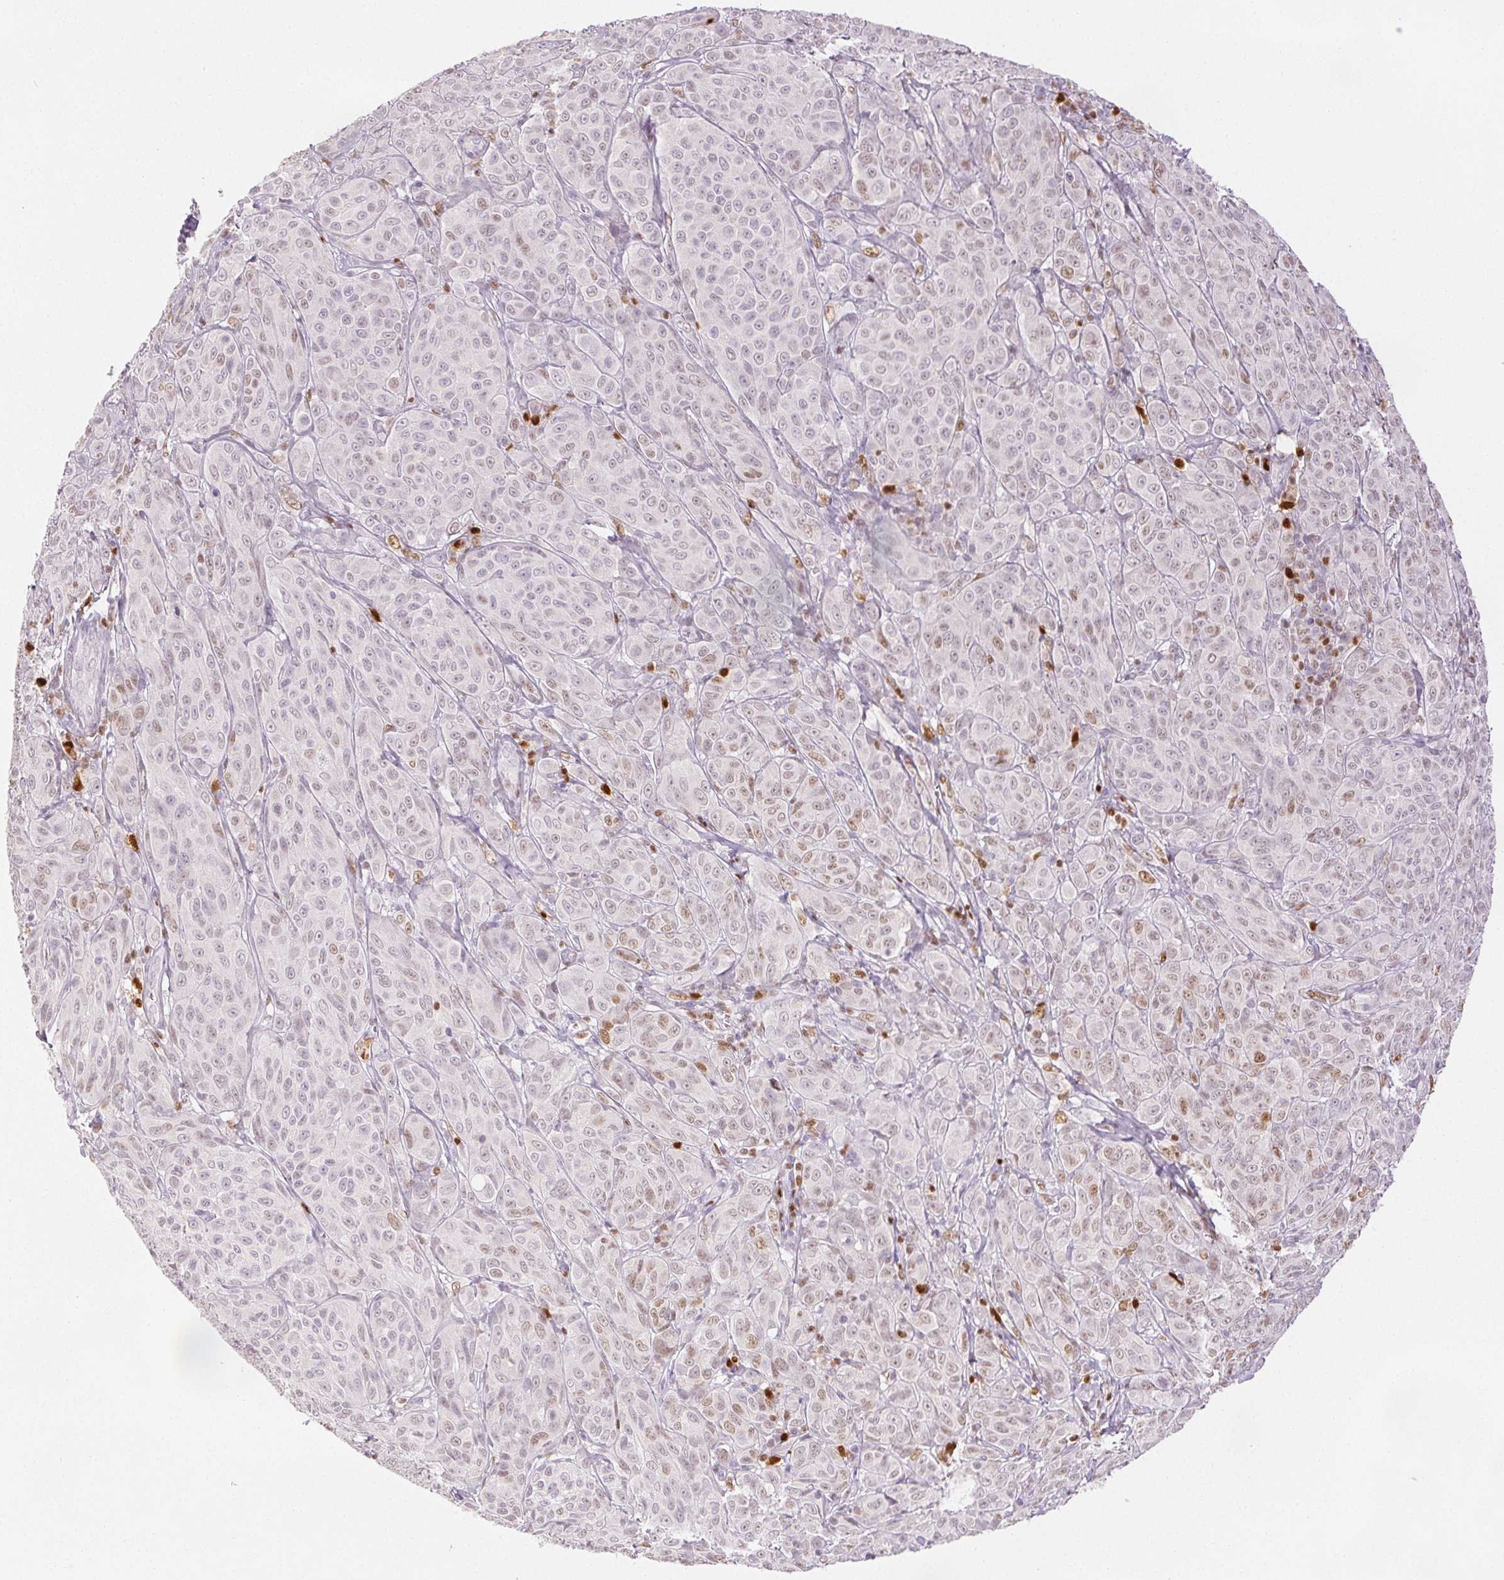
{"staining": {"intensity": "negative", "quantity": "none", "location": "none"}, "tissue": "melanoma", "cell_type": "Tumor cells", "image_type": "cancer", "snomed": [{"axis": "morphology", "description": "Malignant melanoma, NOS"}, {"axis": "topography", "description": "Skin"}], "caption": "Immunohistochemical staining of melanoma displays no significant positivity in tumor cells.", "gene": "RUNX2", "patient": {"sex": "male", "age": 89}}